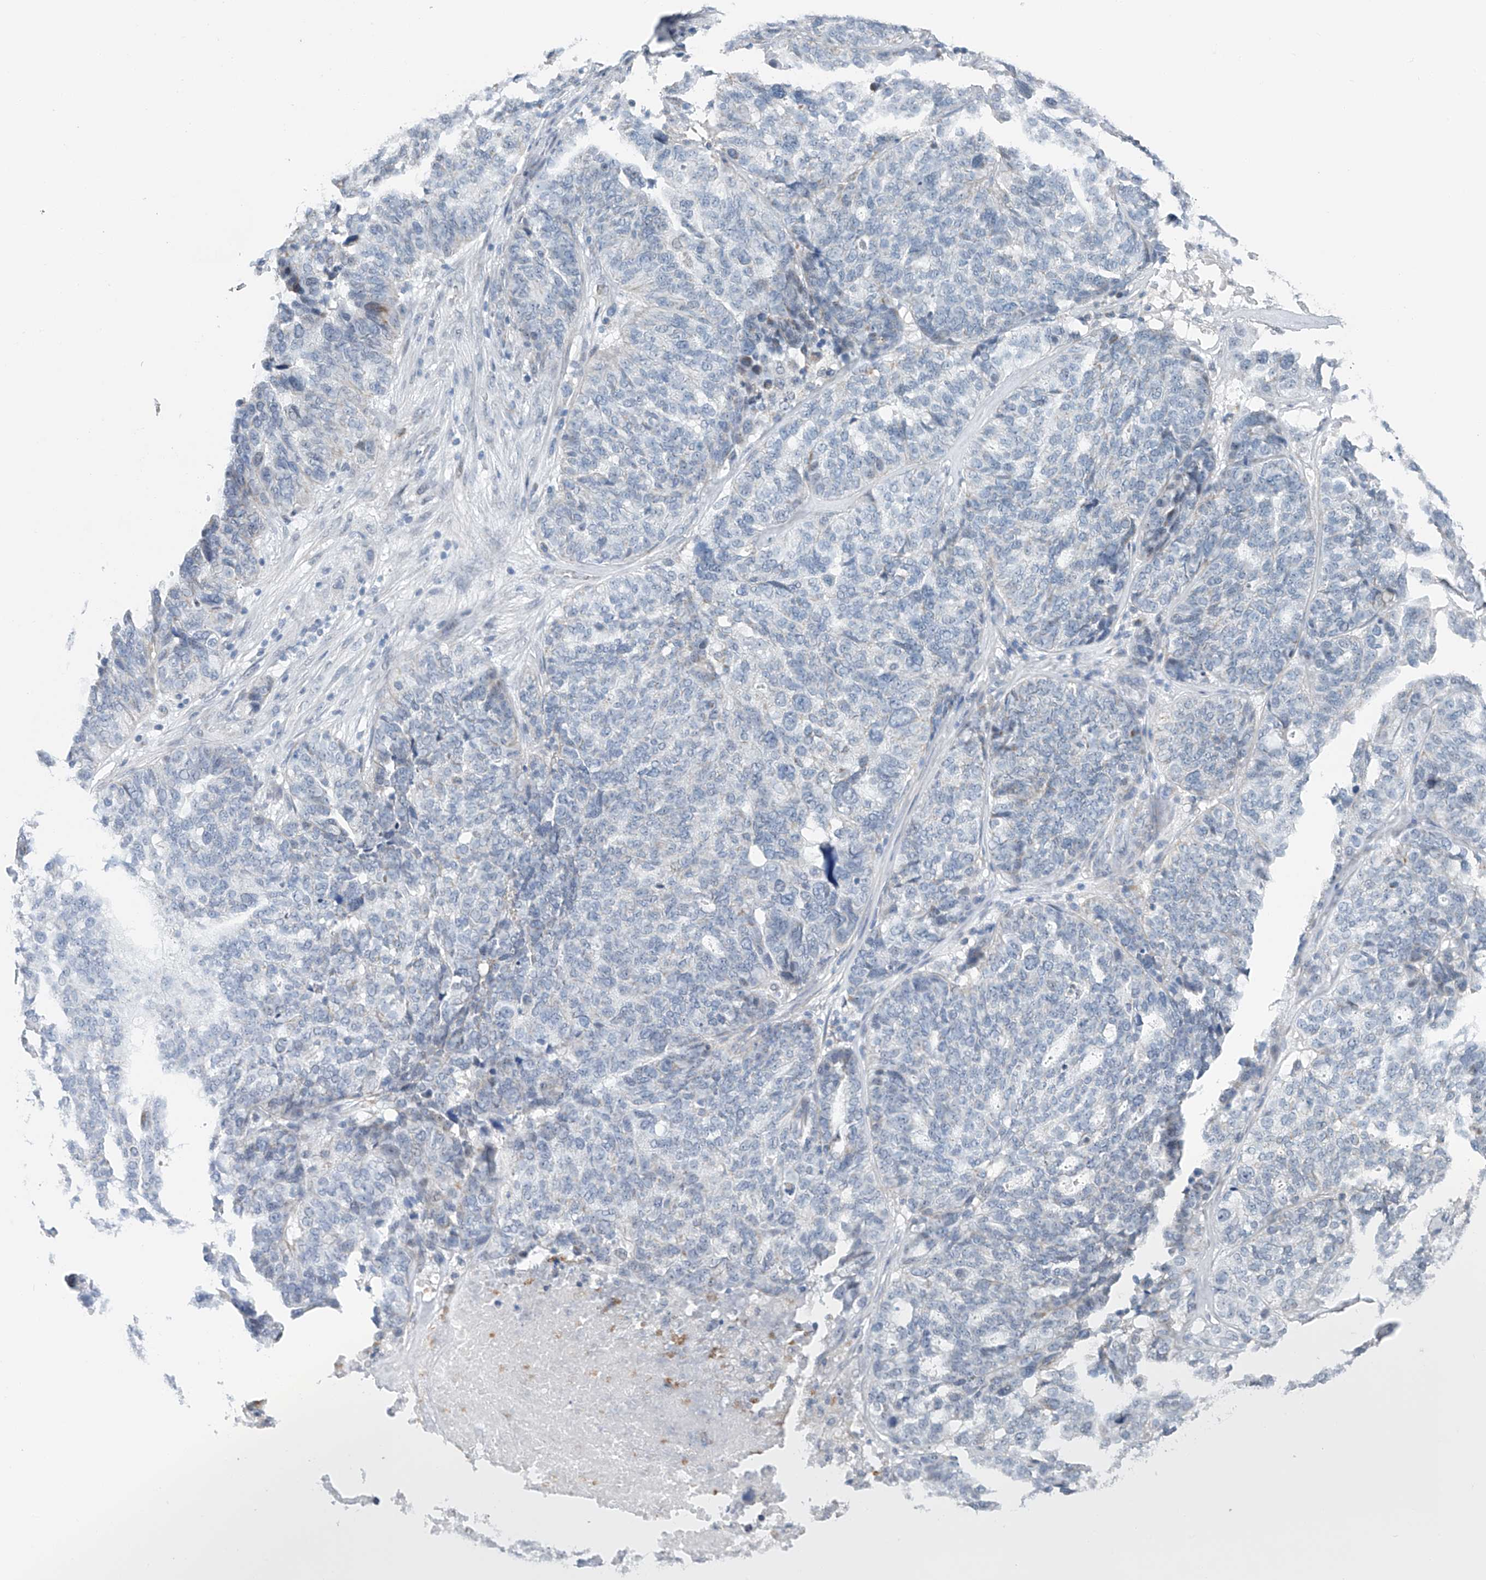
{"staining": {"intensity": "negative", "quantity": "none", "location": "none"}, "tissue": "ovarian cancer", "cell_type": "Tumor cells", "image_type": "cancer", "snomed": [{"axis": "morphology", "description": "Cystadenocarcinoma, serous, NOS"}, {"axis": "topography", "description": "Ovary"}], "caption": "Human serous cystadenocarcinoma (ovarian) stained for a protein using IHC shows no staining in tumor cells.", "gene": "KLF15", "patient": {"sex": "female", "age": 59}}